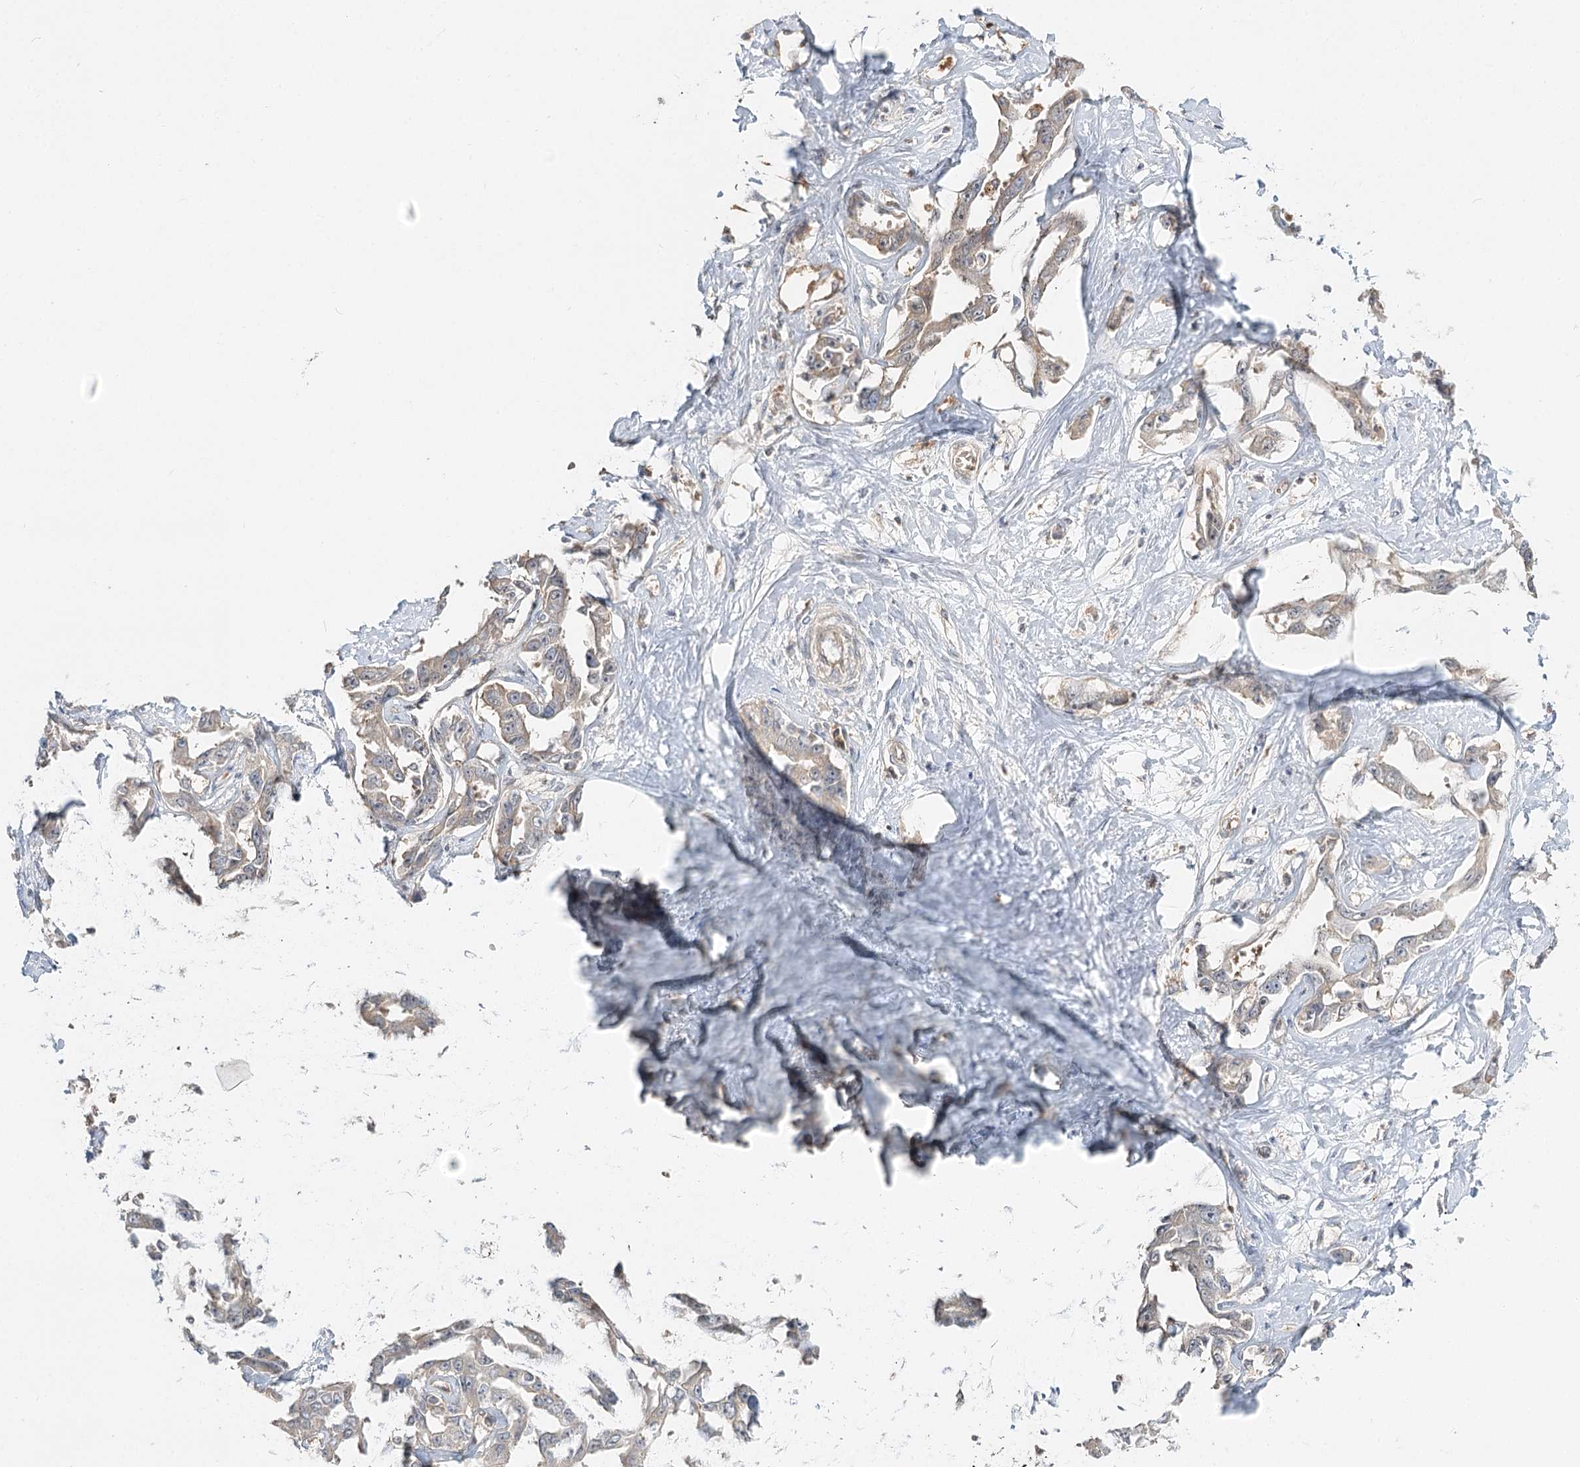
{"staining": {"intensity": "weak", "quantity": "25%-75%", "location": "cytoplasmic/membranous"}, "tissue": "liver cancer", "cell_type": "Tumor cells", "image_type": "cancer", "snomed": [{"axis": "morphology", "description": "Cholangiocarcinoma"}, {"axis": "topography", "description": "Liver"}], "caption": "Human liver cancer (cholangiocarcinoma) stained for a protein (brown) displays weak cytoplasmic/membranous positive staining in approximately 25%-75% of tumor cells.", "gene": "GUCY2C", "patient": {"sex": "male", "age": 59}}